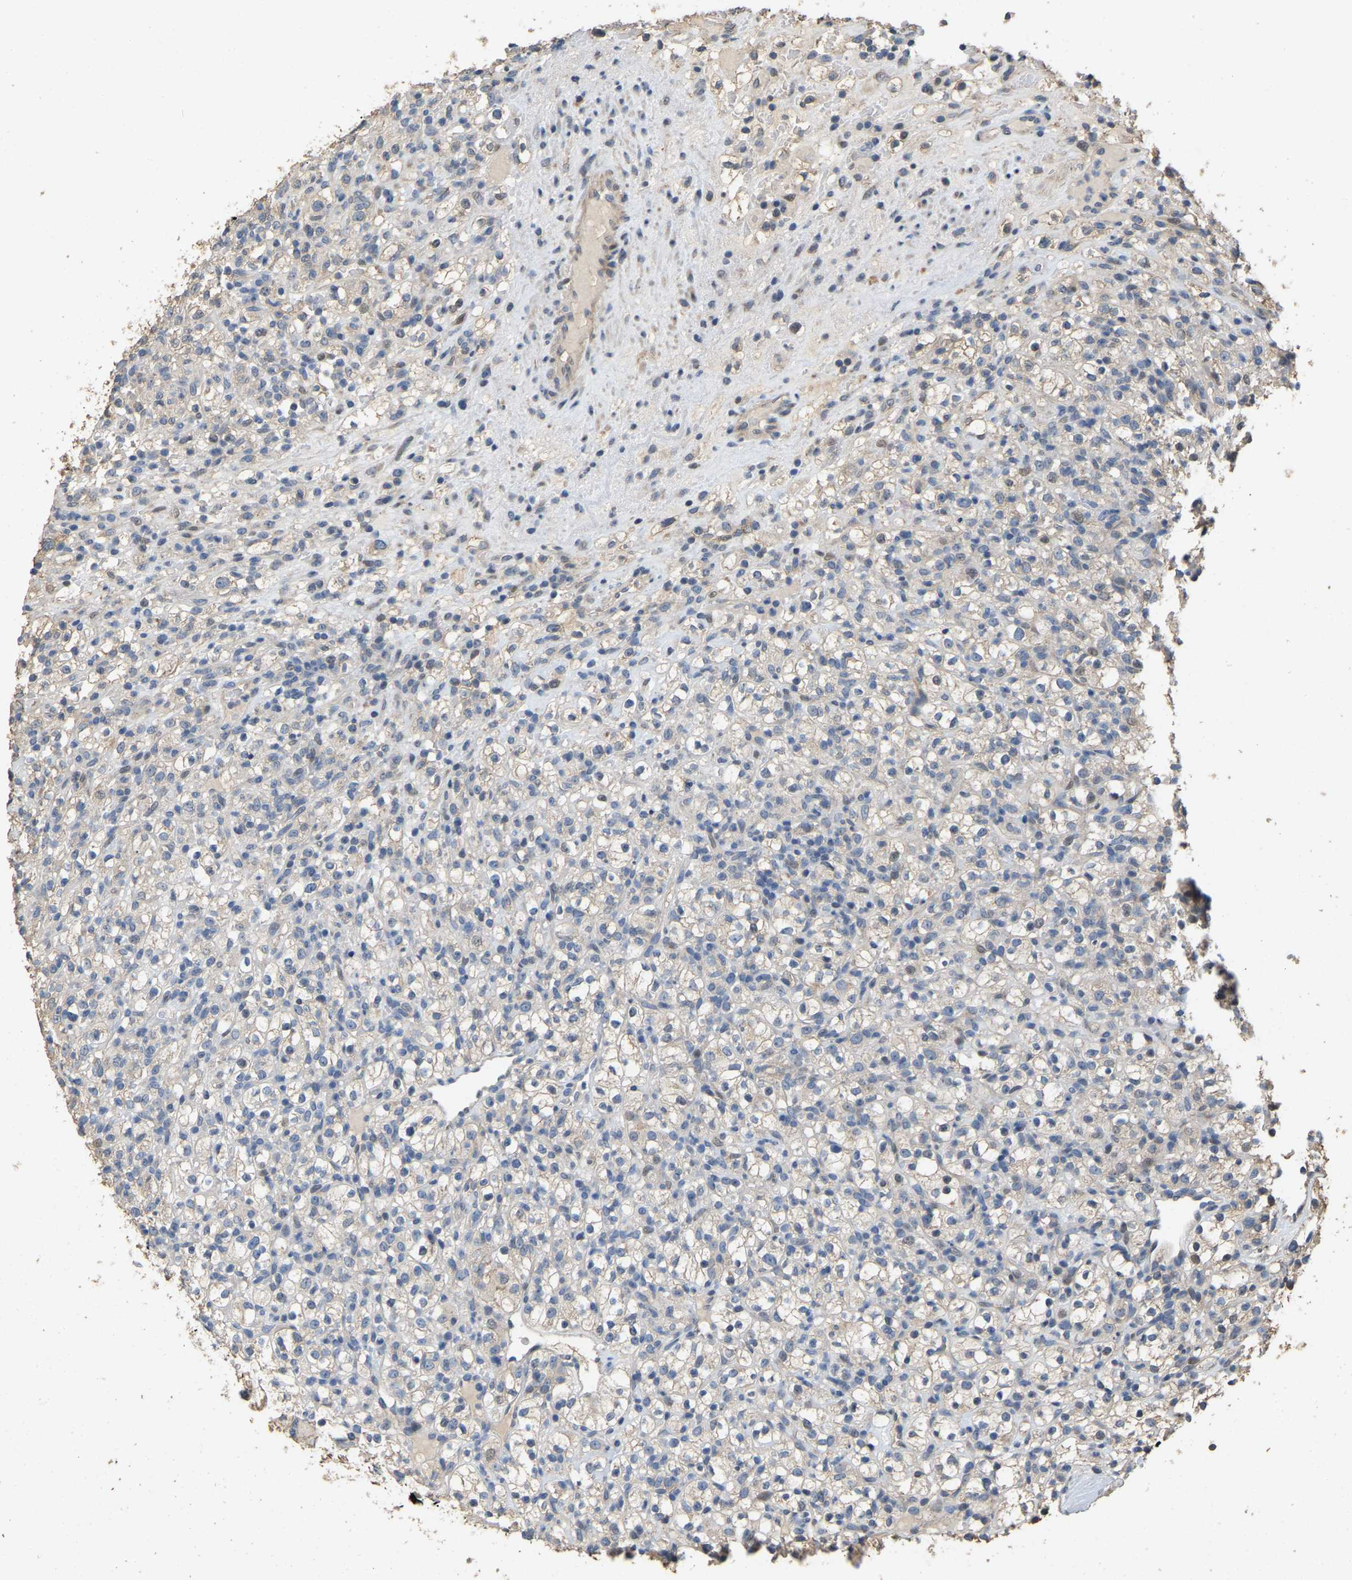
{"staining": {"intensity": "negative", "quantity": "none", "location": "none"}, "tissue": "renal cancer", "cell_type": "Tumor cells", "image_type": "cancer", "snomed": [{"axis": "morphology", "description": "Normal tissue, NOS"}, {"axis": "morphology", "description": "Adenocarcinoma, NOS"}, {"axis": "topography", "description": "Kidney"}], "caption": "There is no significant positivity in tumor cells of adenocarcinoma (renal).", "gene": "NCS1", "patient": {"sex": "female", "age": 72}}